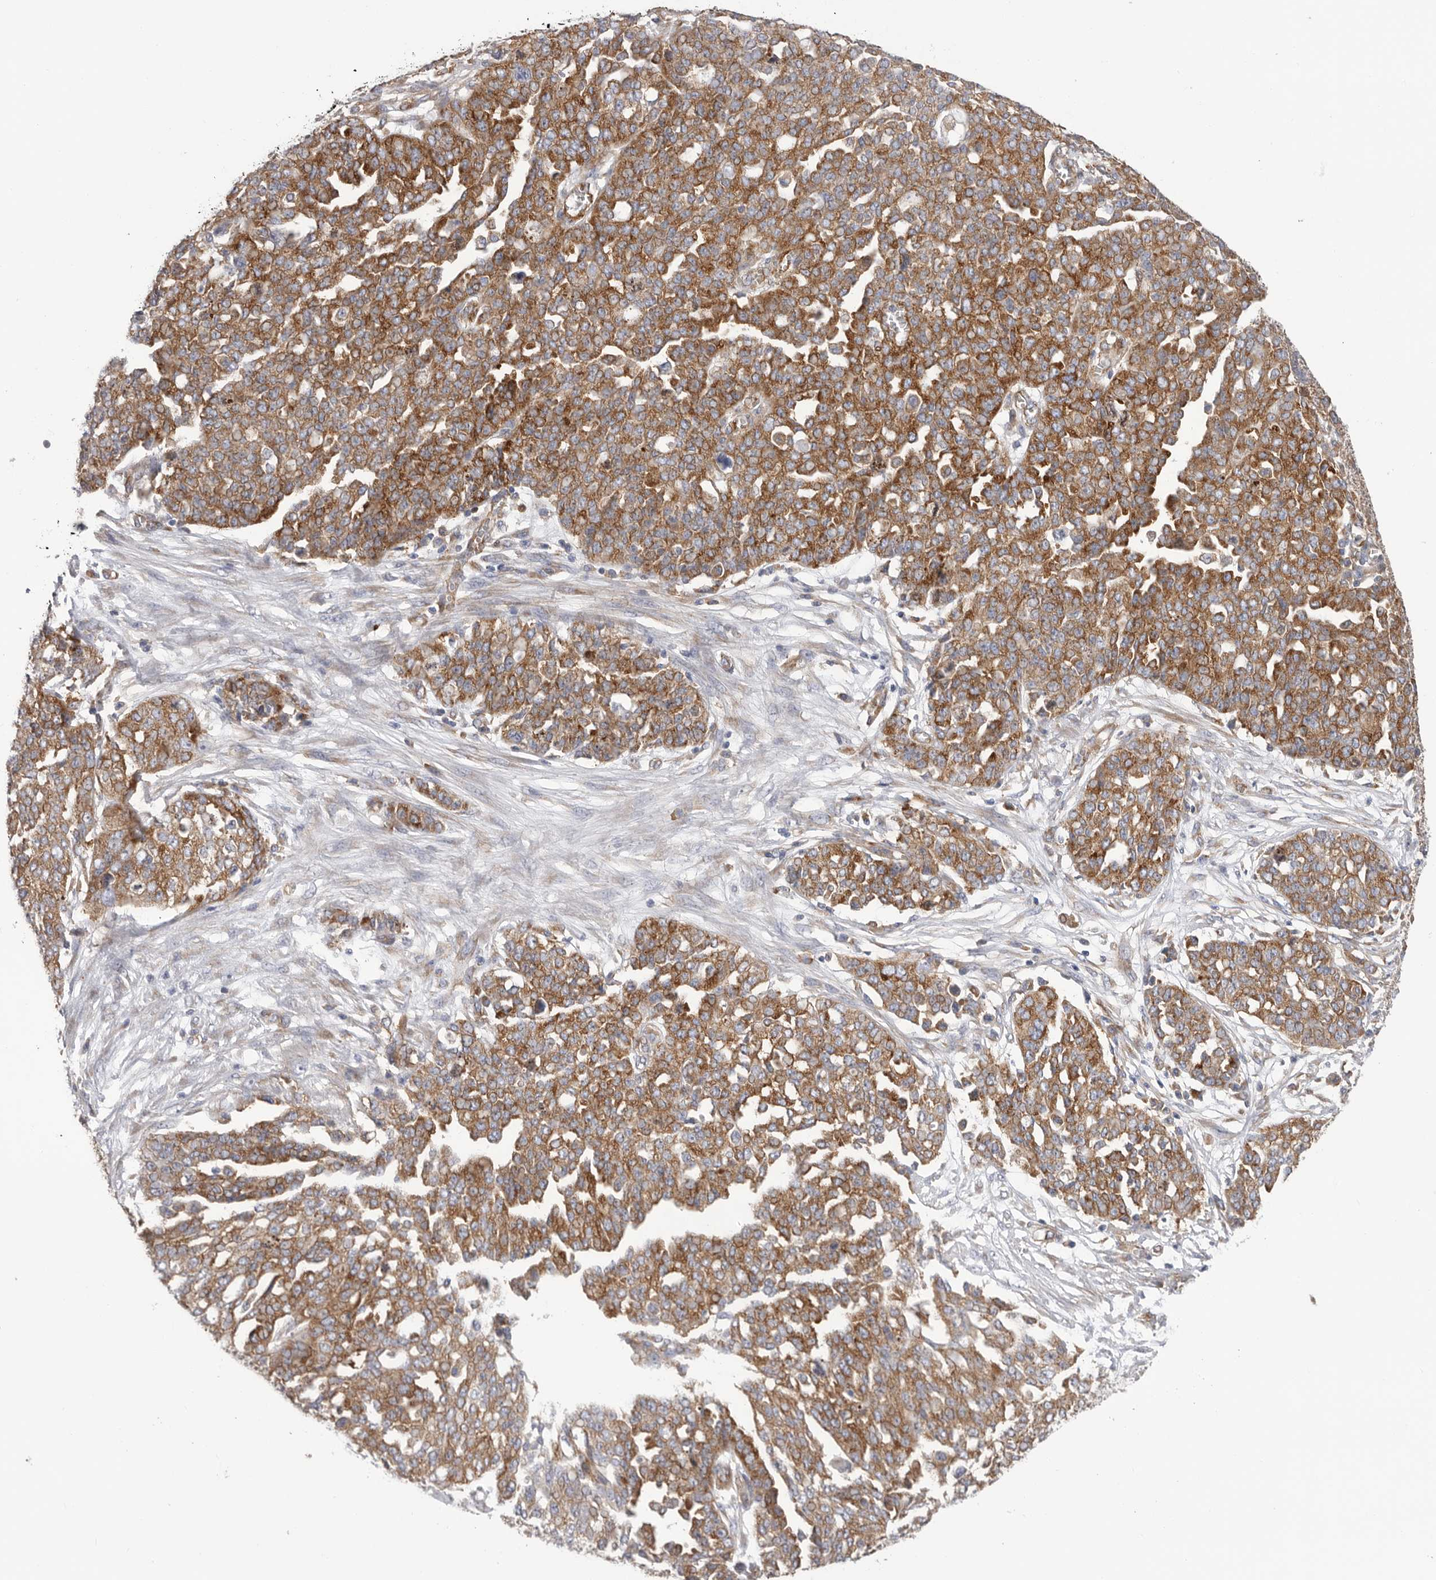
{"staining": {"intensity": "moderate", "quantity": ">75%", "location": "cytoplasmic/membranous"}, "tissue": "ovarian cancer", "cell_type": "Tumor cells", "image_type": "cancer", "snomed": [{"axis": "morphology", "description": "Cystadenocarcinoma, serous, NOS"}, {"axis": "topography", "description": "Soft tissue"}, {"axis": "topography", "description": "Ovary"}], "caption": "Moderate cytoplasmic/membranous staining is appreciated in approximately >75% of tumor cells in serous cystadenocarcinoma (ovarian).", "gene": "SERBP1", "patient": {"sex": "female", "age": 57}}